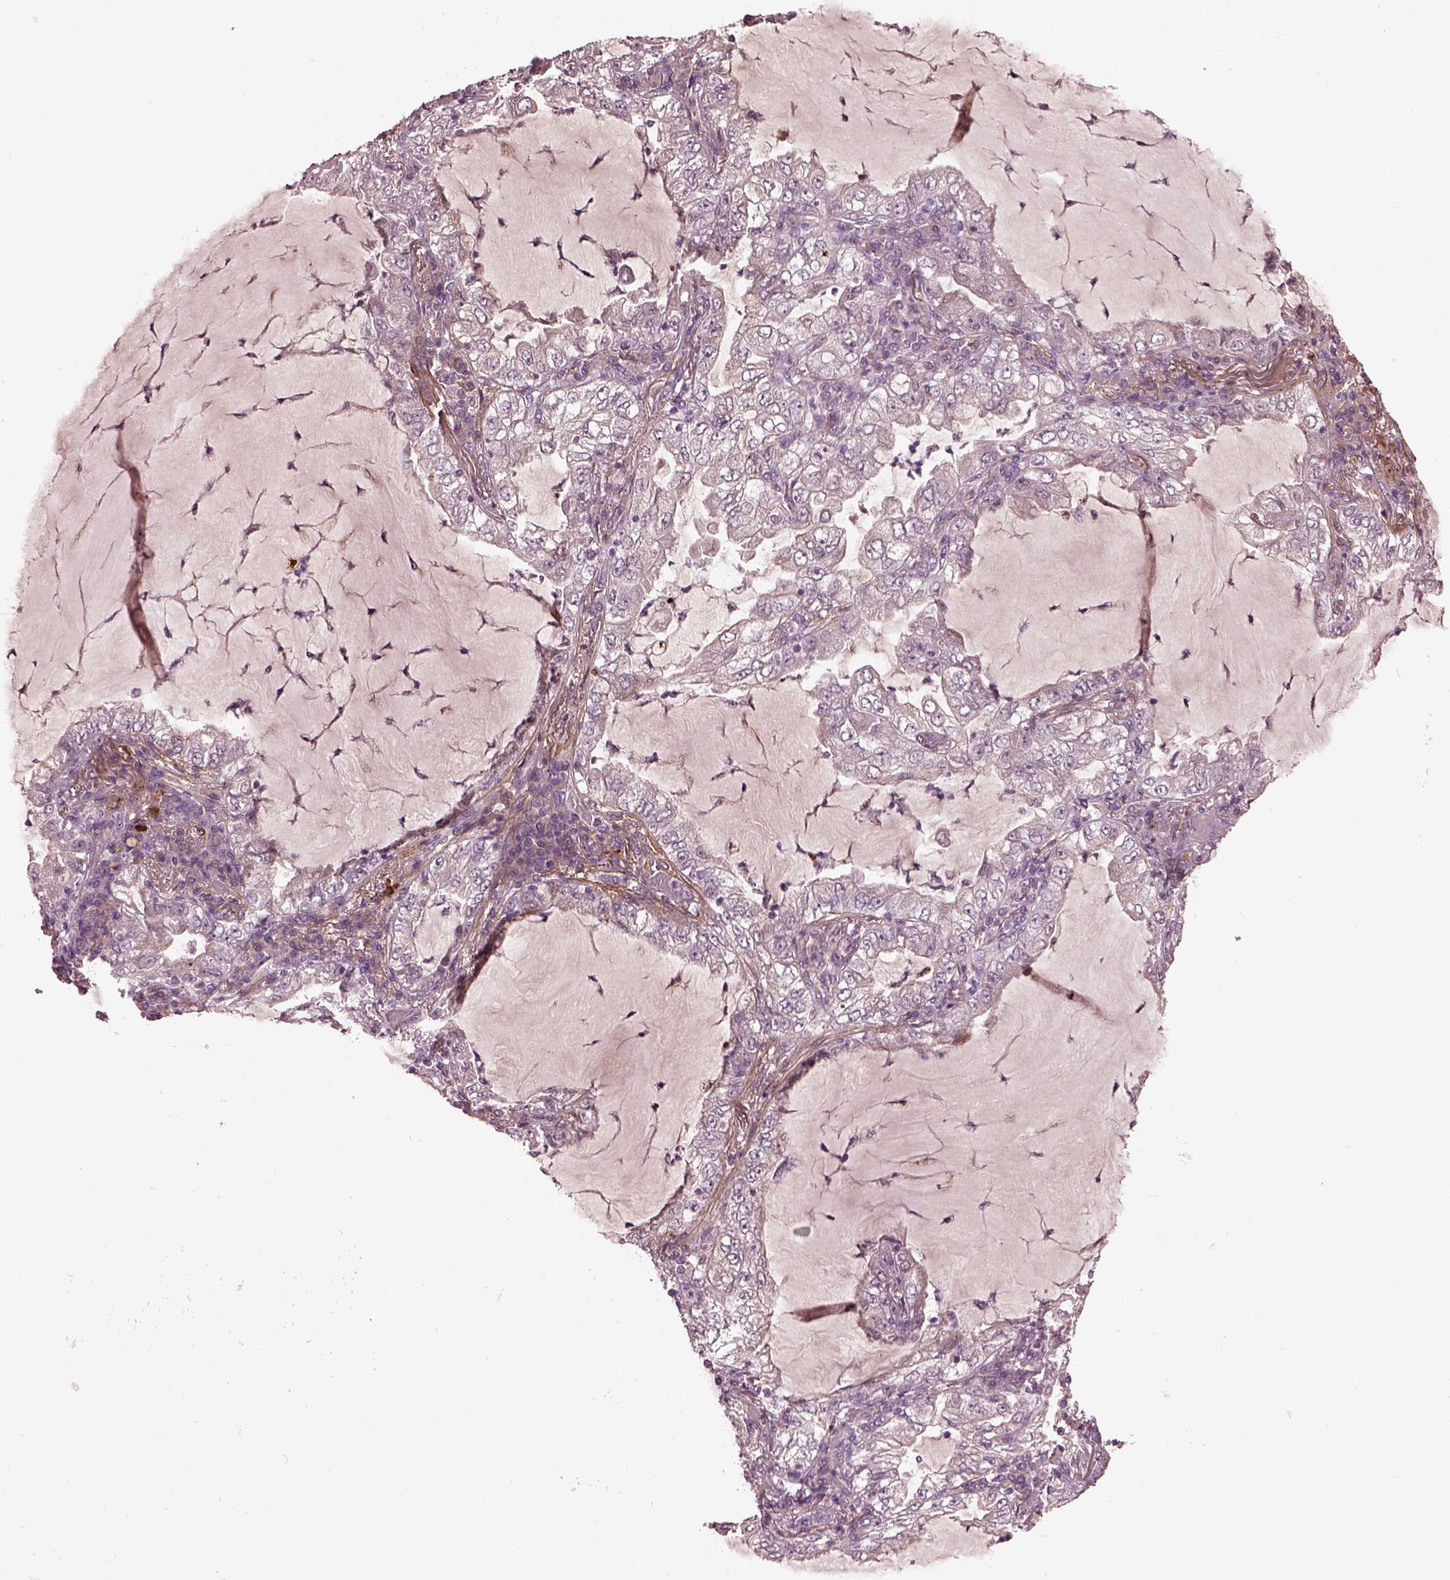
{"staining": {"intensity": "negative", "quantity": "none", "location": "none"}, "tissue": "lung cancer", "cell_type": "Tumor cells", "image_type": "cancer", "snomed": [{"axis": "morphology", "description": "Adenocarcinoma, NOS"}, {"axis": "topography", "description": "Lung"}], "caption": "Immunohistochemistry (IHC) of adenocarcinoma (lung) shows no staining in tumor cells.", "gene": "EFEMP1", "patient": {"sex": "female", "age": 73}}